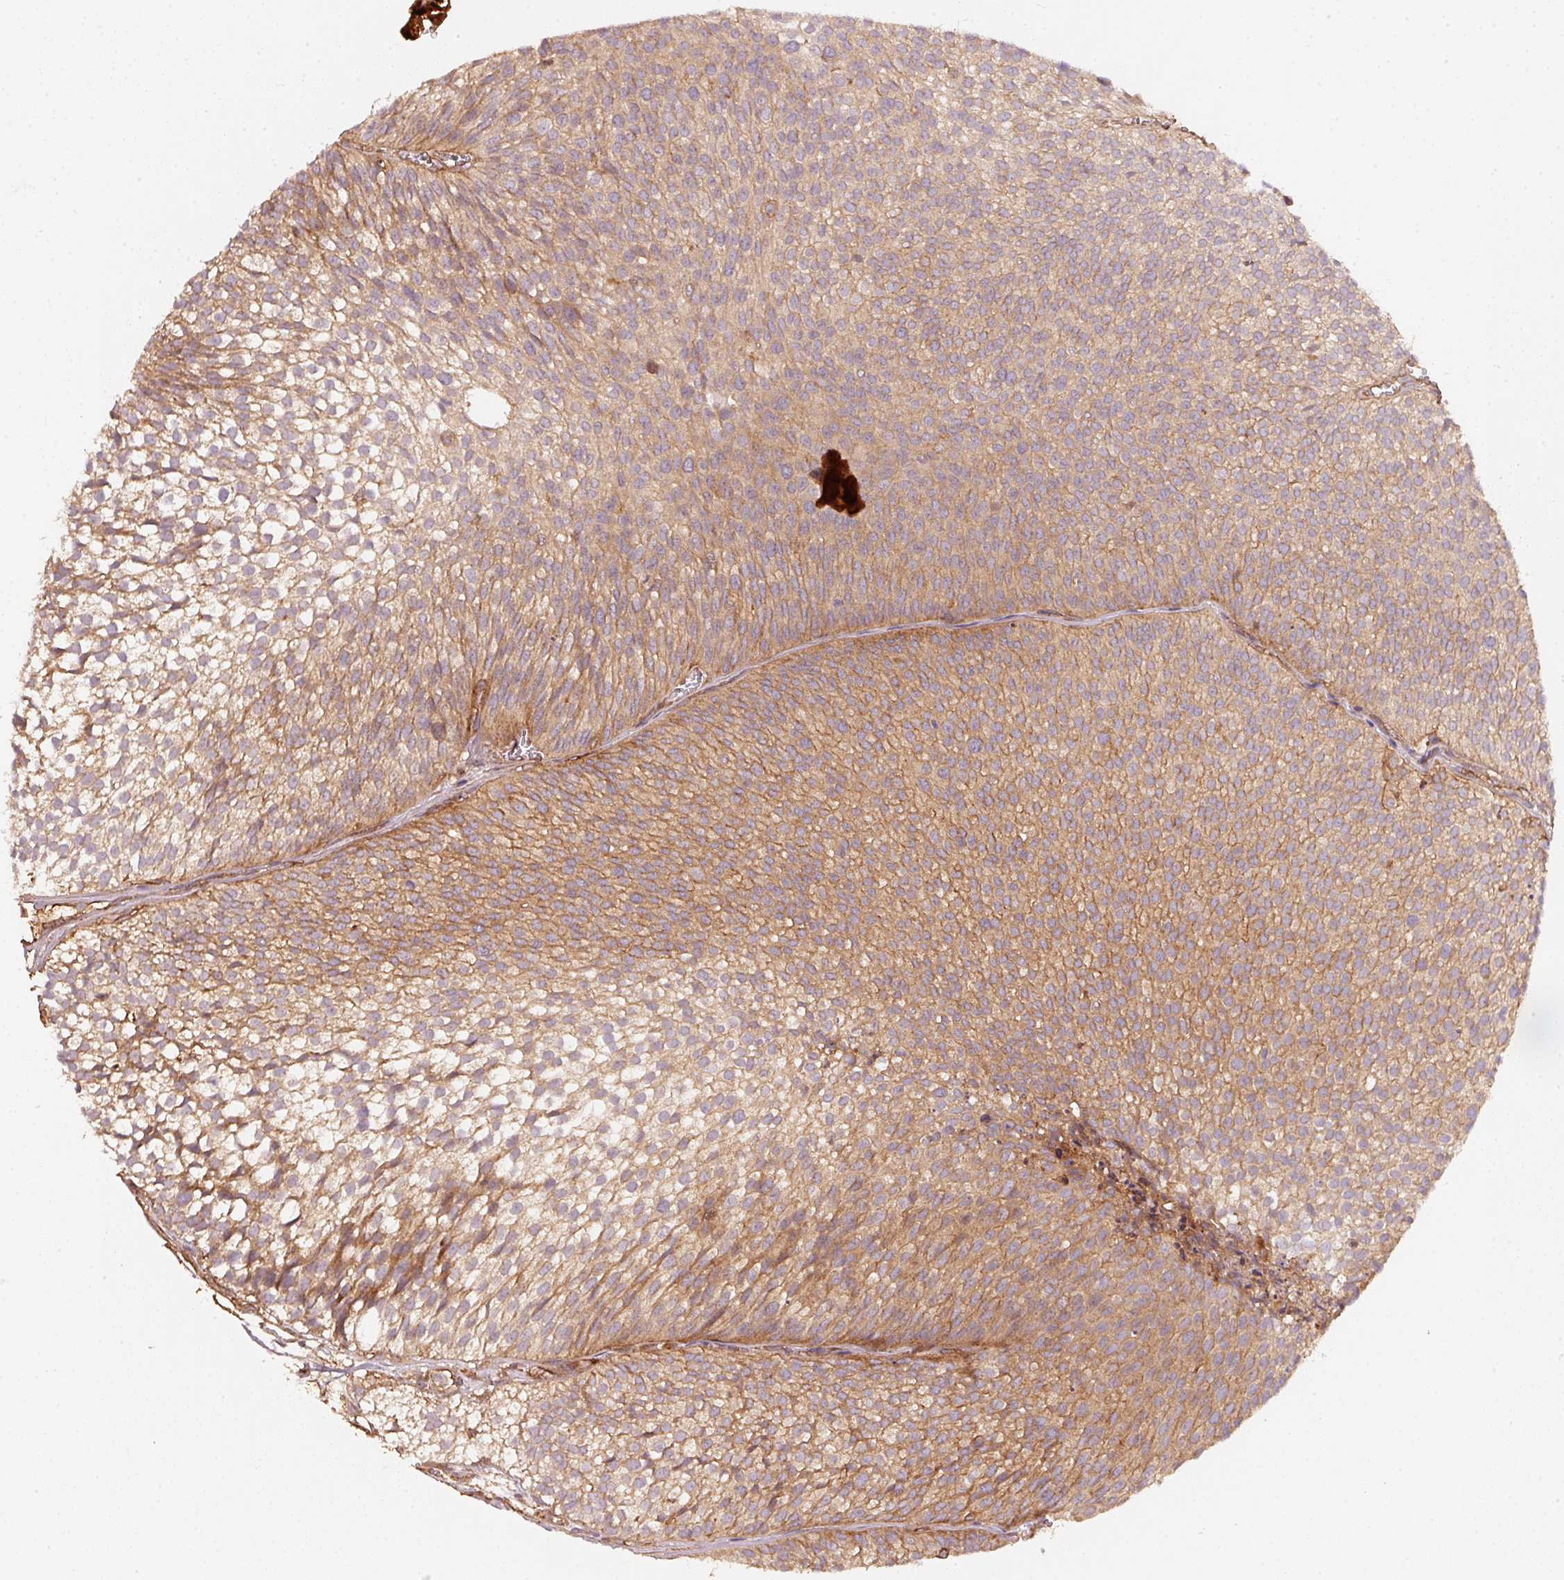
{"staining": {"intensity": "moderate", "quantity": ">75%", "location": "cytoplasmic/membranous"}, "tissue": "urothelial cancer", "cell_type": "Tumor cells", "image_type": "cancer", "snomed": [{"axis": "morphology", "description": "Urothelial carcinoma, Low grade"}, {"axis": "topography", "description": "Urinary bladder"}], "caption": "Immunohistochemical staining of human urothelial carcinoma (low-grade) displays moderate cytoplasmic/membranous protein staining in approximately >75% of tumor cells. The staining was performed using DAB to visualize the protein expression in brown, while the nuclei were stained in blue with hematoxylin (Magnification: 20x).", "gene": "CEP95", "patient": {"sex": "male", "age": 91}}